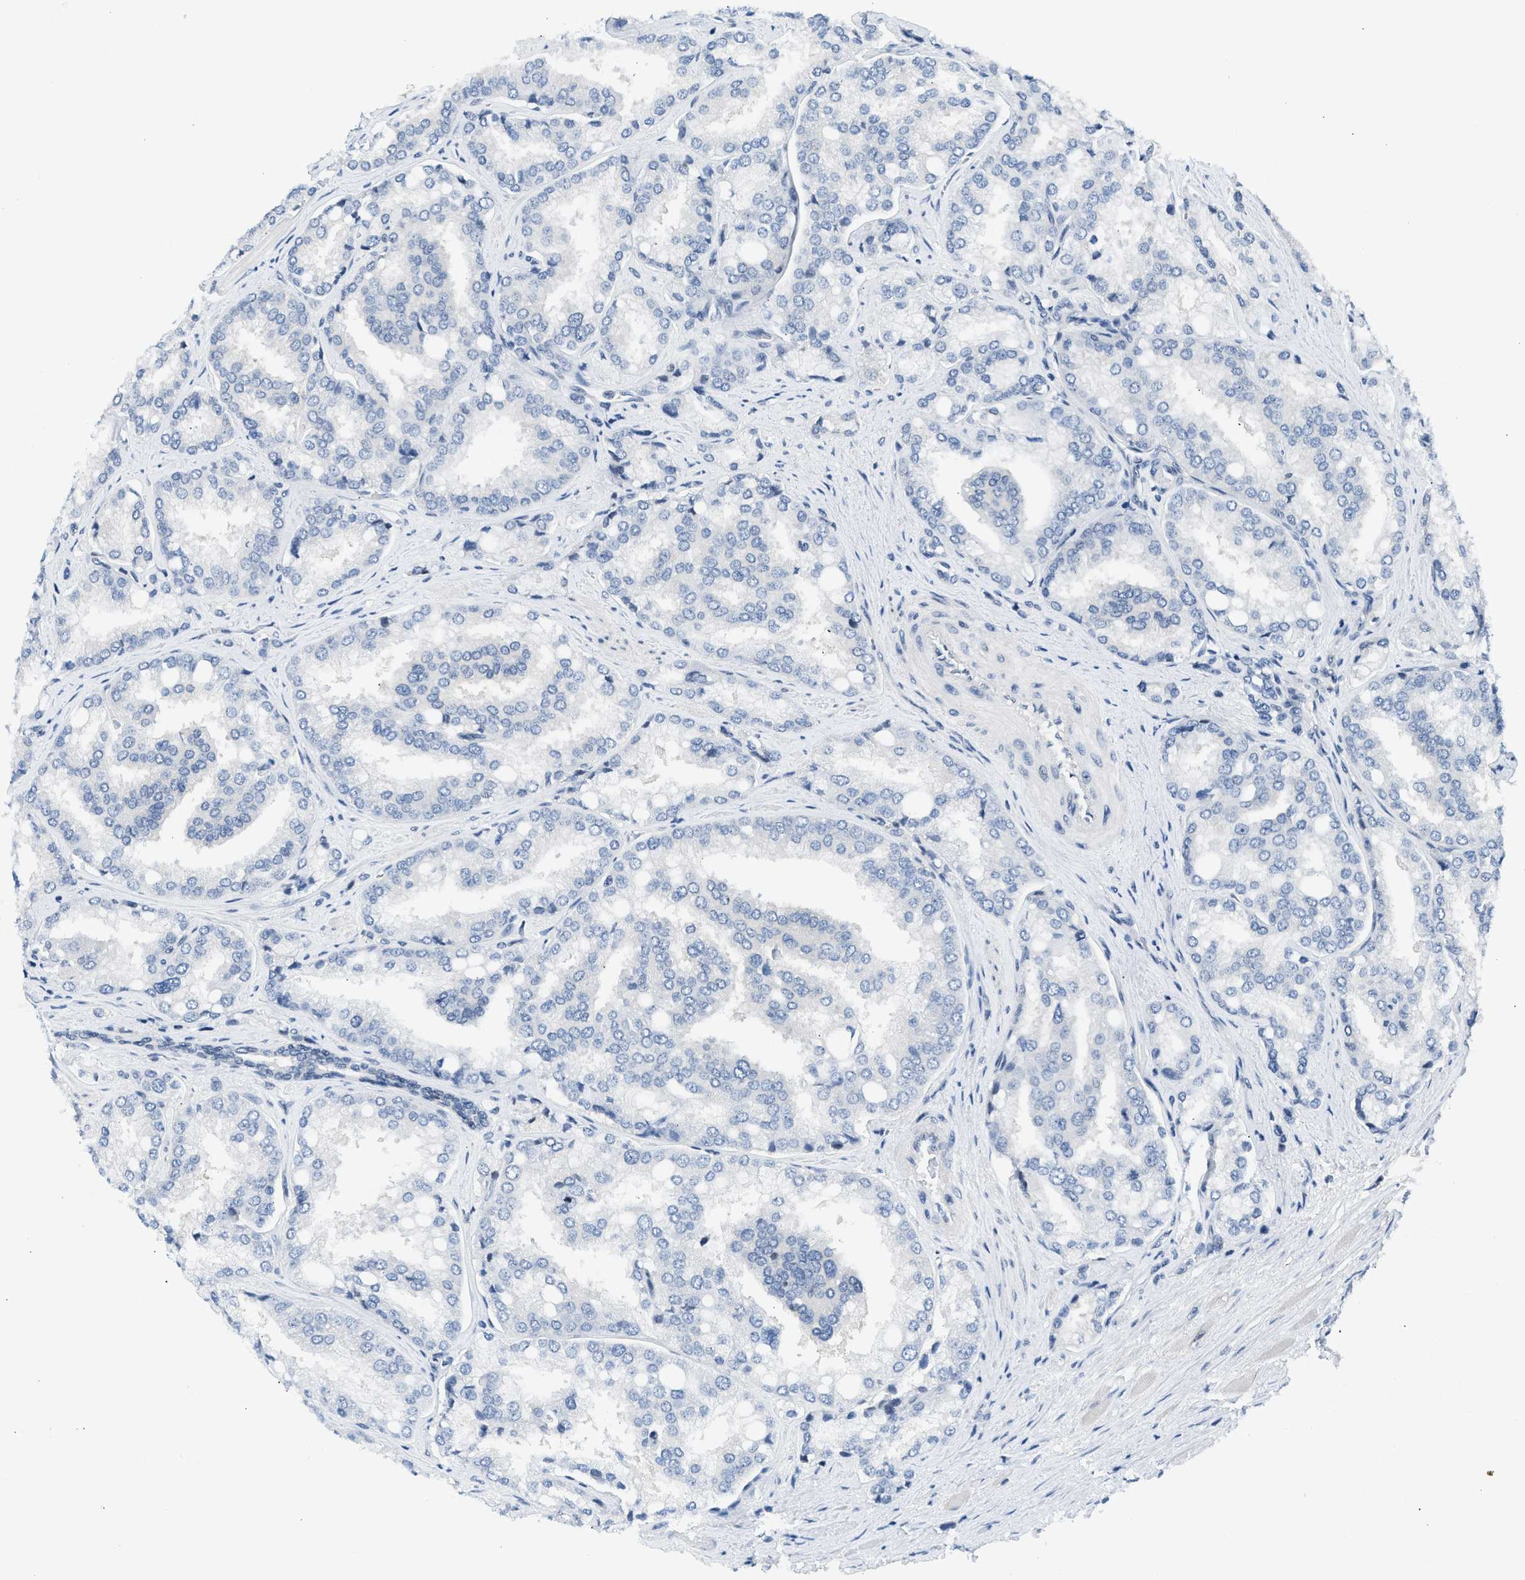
{"staining": {"intensity": "negative", "quantity": "none", "location": "none"}, "tissue": "prostate cancer", "cell_type": "Tumor cells", "image_type": "cancer", "snomed": [{"axis": "morphology", "description": "Adenocarcinoma, High grade"}, {"axis": "topography", "description": "Prostate"}], "caption": "Immunohistochemistry of prostate cancer demonstrates no expression in tumor cells. (DAB immunohistochemistry, high magnification).", "gene": "OLIG3", "patient": {"sex": "male", "age": 50}}